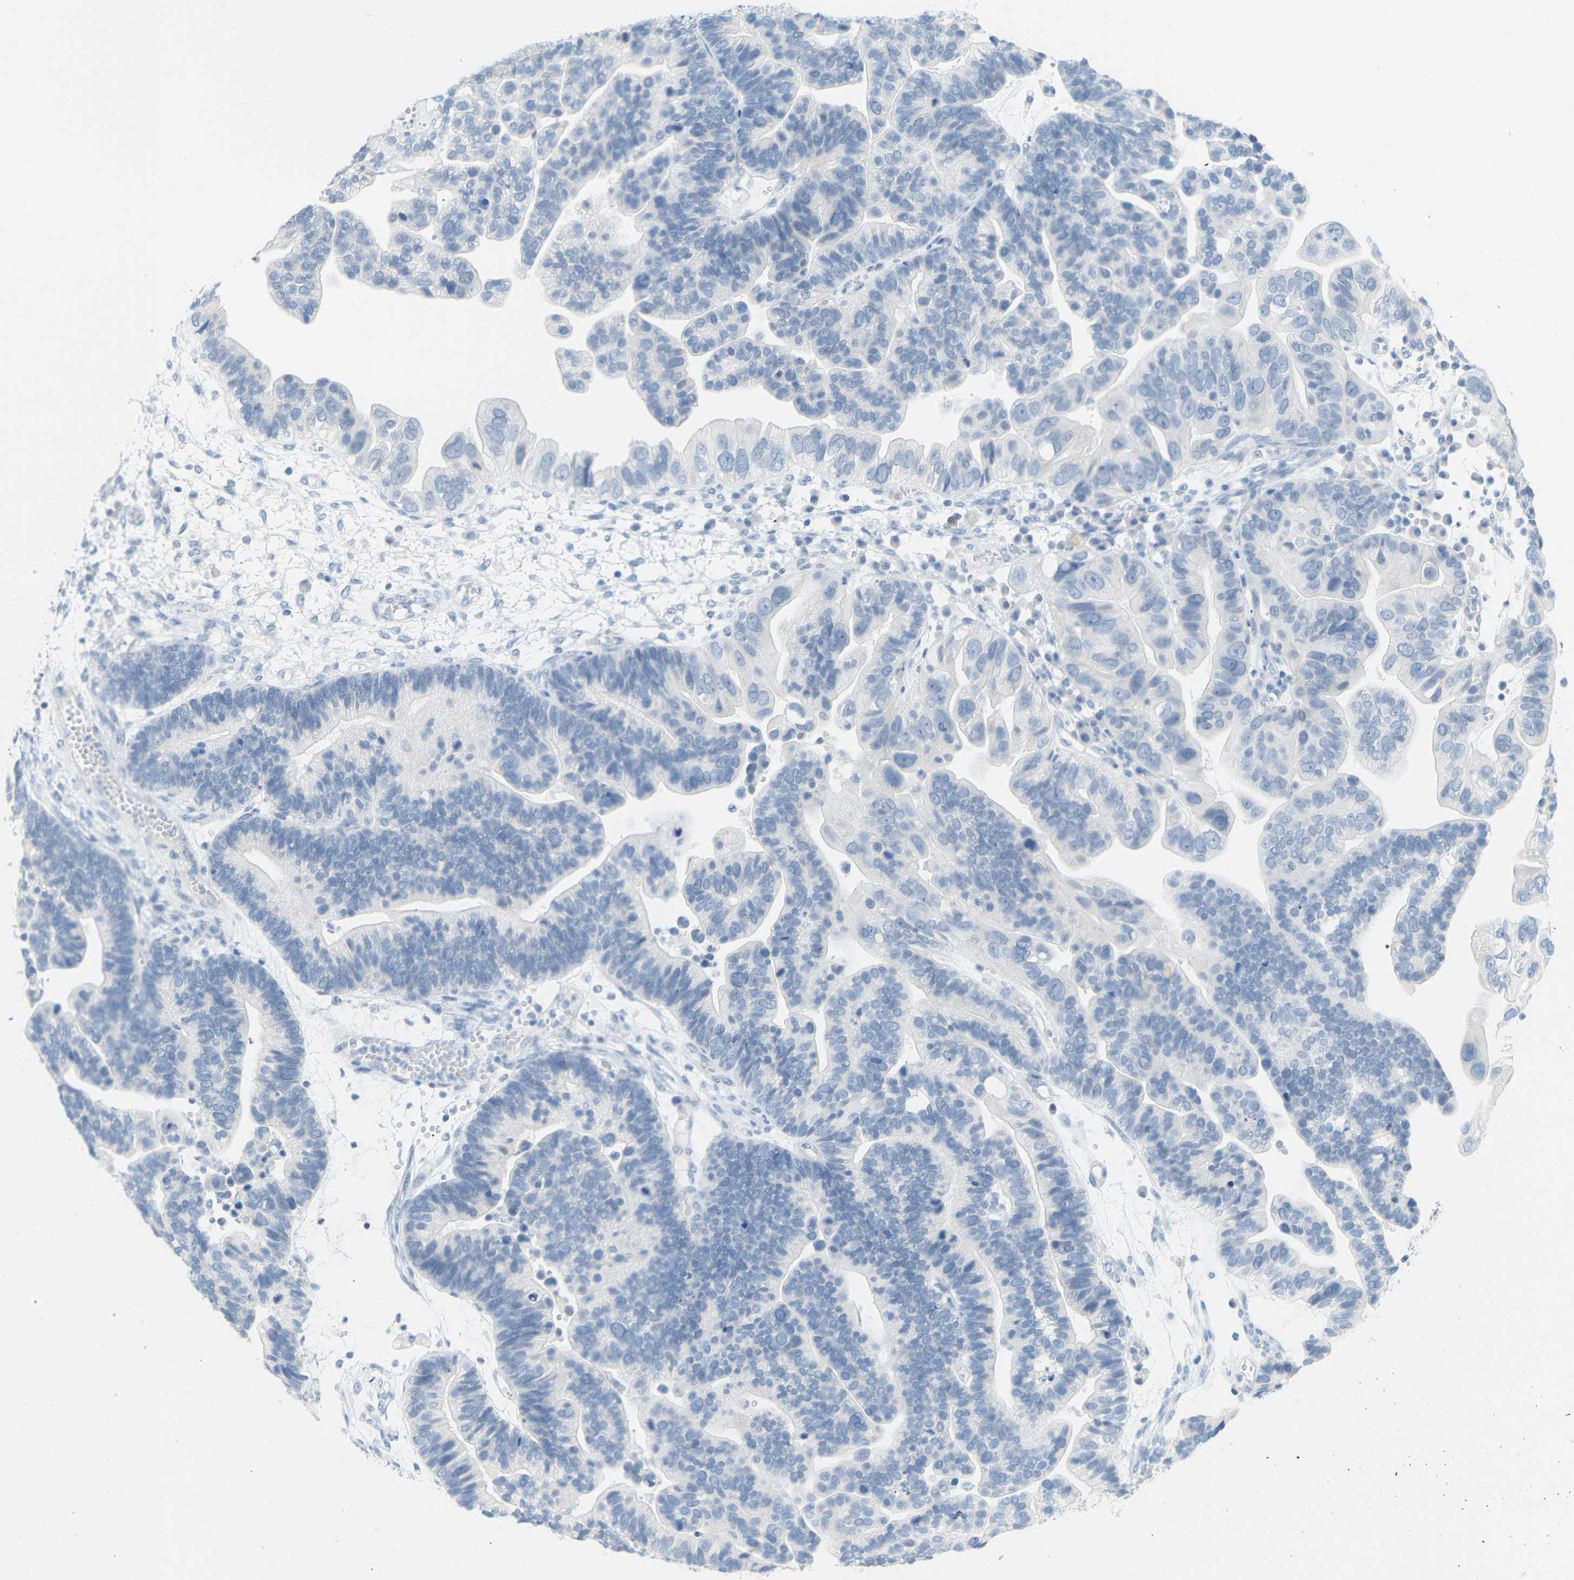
{"staining": {"intensity": "negative", "quantity": "none", "location": "none"}, "tissue": "ovarian cancer", "cell_type": "Tumor cells", "image_type": "cancer", "snomed": [{"axis": "morphology", "description": "Cystadenocarcinoma, serous, NOS"}, {"axis": "topography", "description": "Ovary"}], "caption": "Ovarian cancer stained for a protein using immunohistochemistry shows no positivity tumor cells.", "gene": "OPN1SW", "patient": {"sex": "female", "age": 56}}